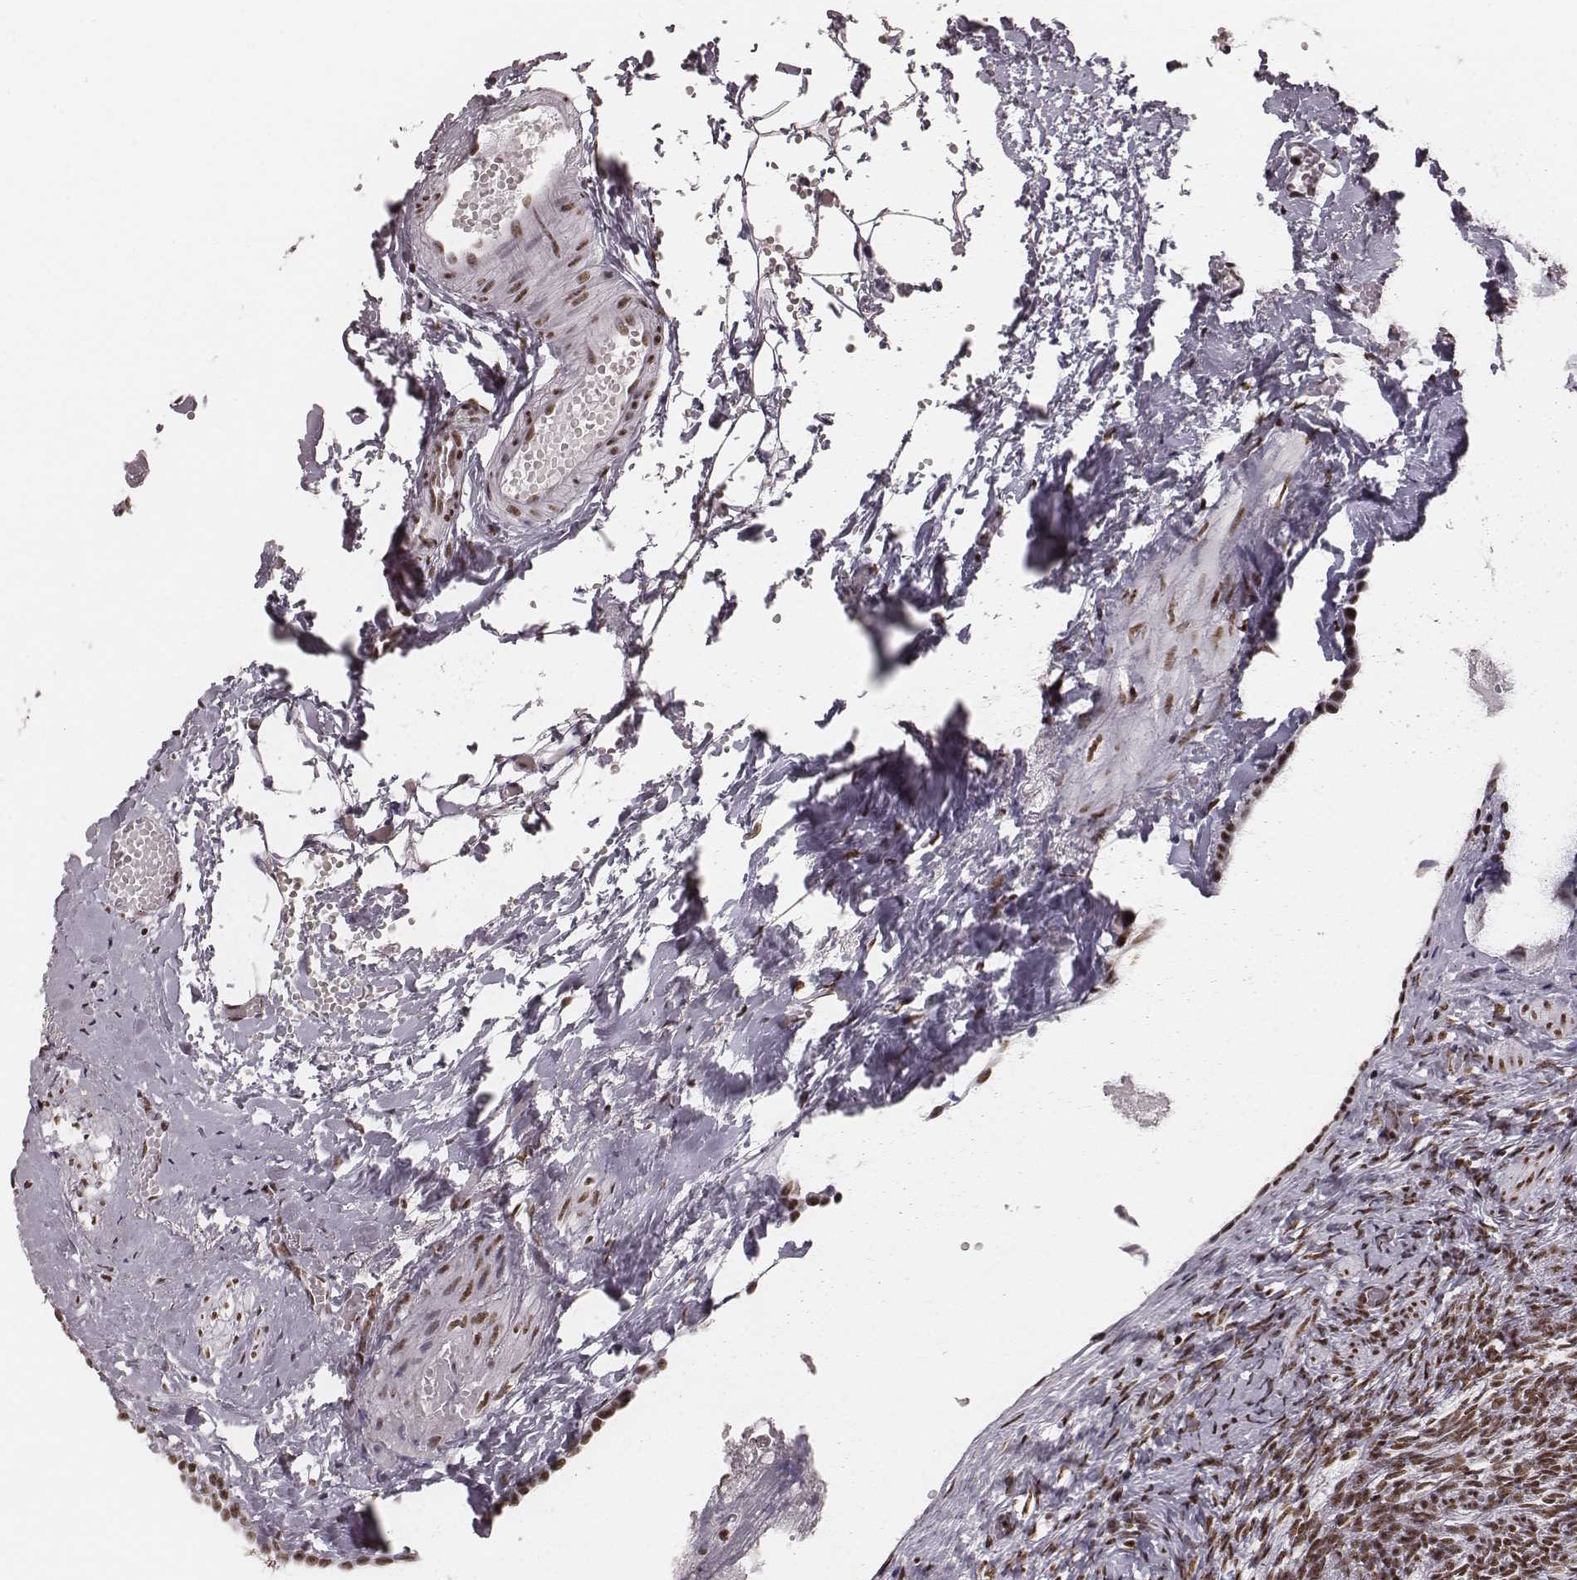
{"staining": {"intensity": "moderate", "quantity": ">75%", "location": "nuclear"}, "tissue": "ovary", "cell_type": "Ovarian stroma cells", "image_type": "normal", "snomed": [{"axis": "morphology", "description": "Normal tissue, NOS"}, {"axis": "topography", "description": "Ovary"}], "caption": "High-power microscopy captured an immunohistochemistry (IHC) micrograph of unremarkable ovary, revealing moderate nuclear staining in about >75% of ovarian stroma cells.", "gene": "LUC7L", "patient": {"sex": "female", "age": 46}}